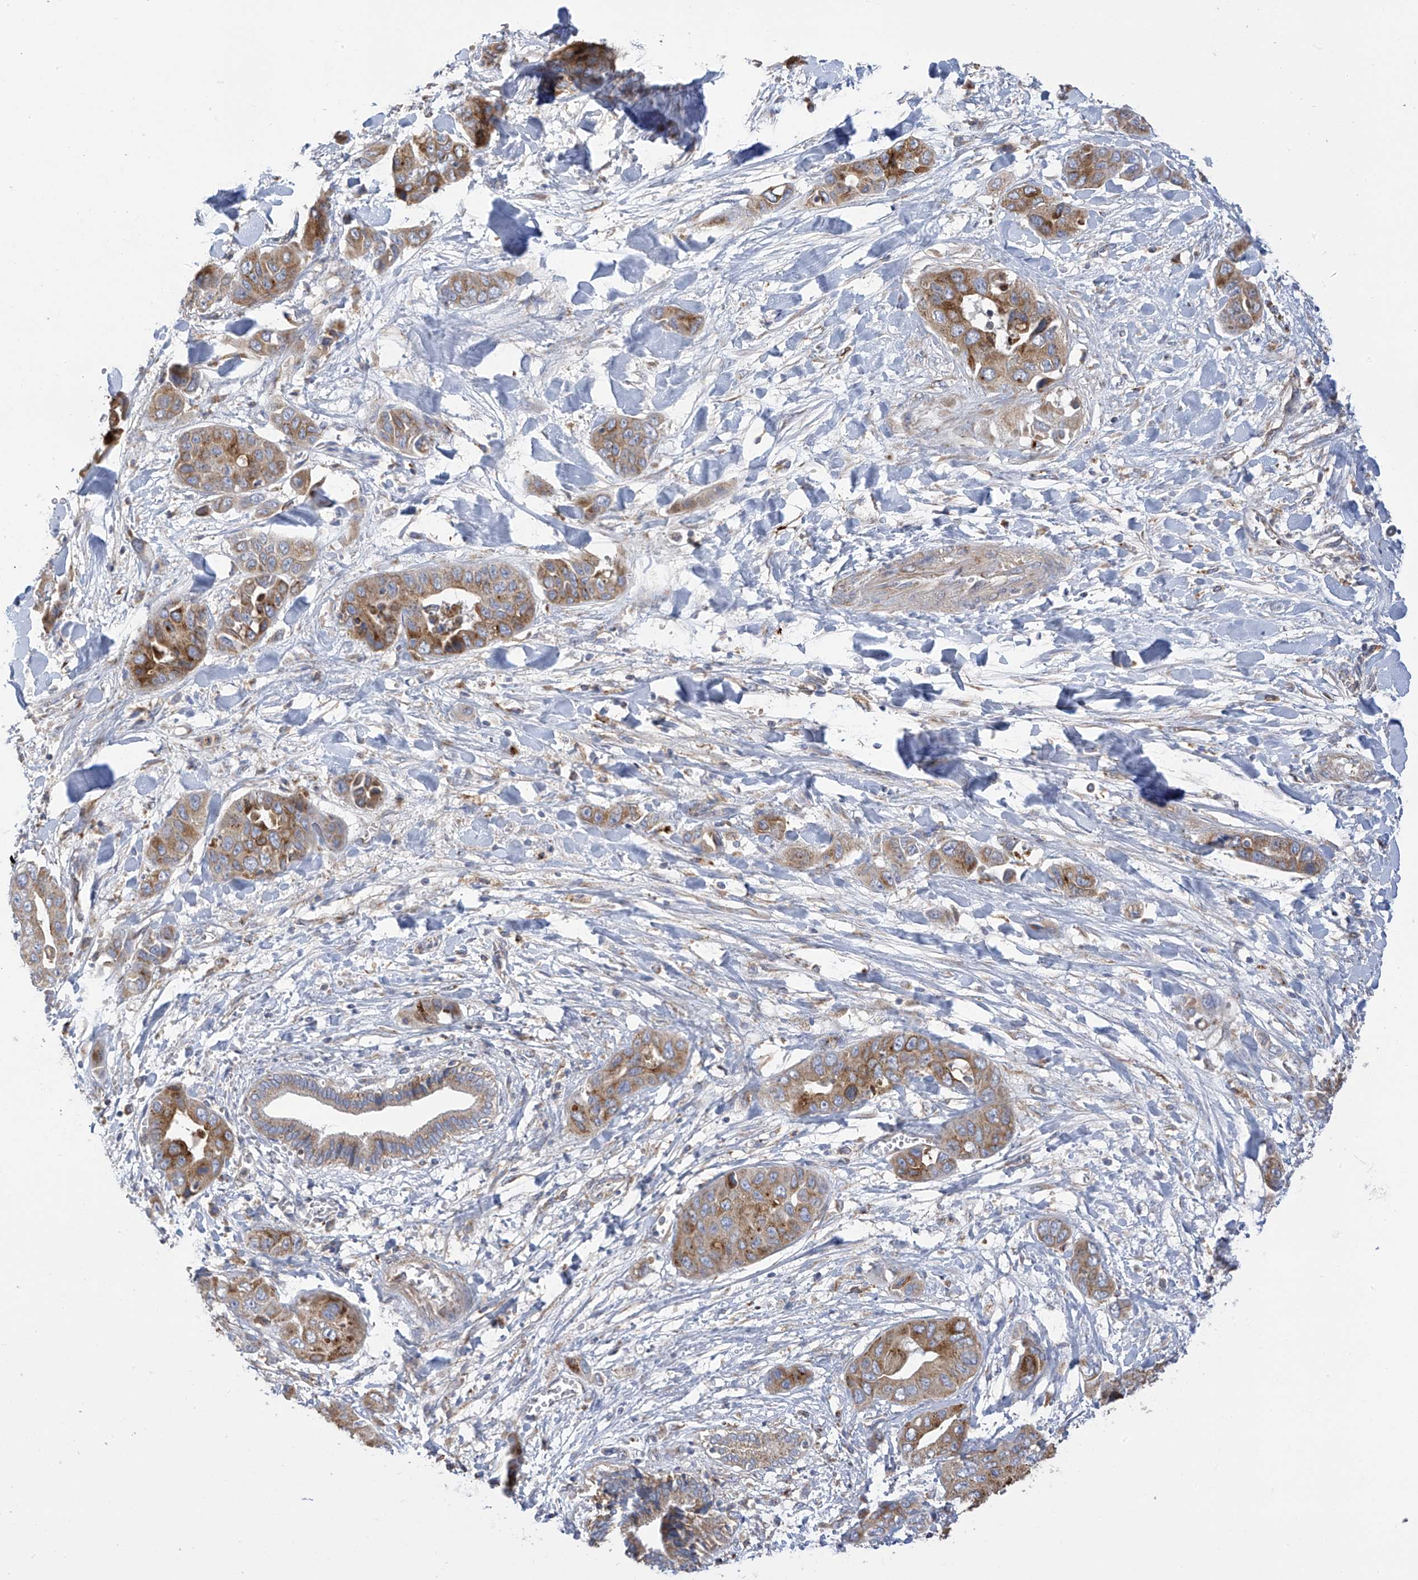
{"staining": {"intensity": "moderate", "quantity": "25%-75%", "location": "cytoplasmic/membranous"}, "tissue": "liver cancer", "cell_type": "Tumor cells", "image_type": "cancer", "snomed": [{"axis": "morphology", "description": "Cholangiocarcinoma"}, {"axis": "topography", "description": "Liver"}], "caption": "Protein expression by IHC exhibits moderate cytoplasmic/membranous staining in about 25%-75% of tumor cells in liver cancer. The staining was performed using DAB to visualize the protein expression in brown, while the nuclei were stained in blue with hematoxylin (Magnification: 20x).", "gene": "ITM2B", "patient": {"sex": "female", "age": 52}}